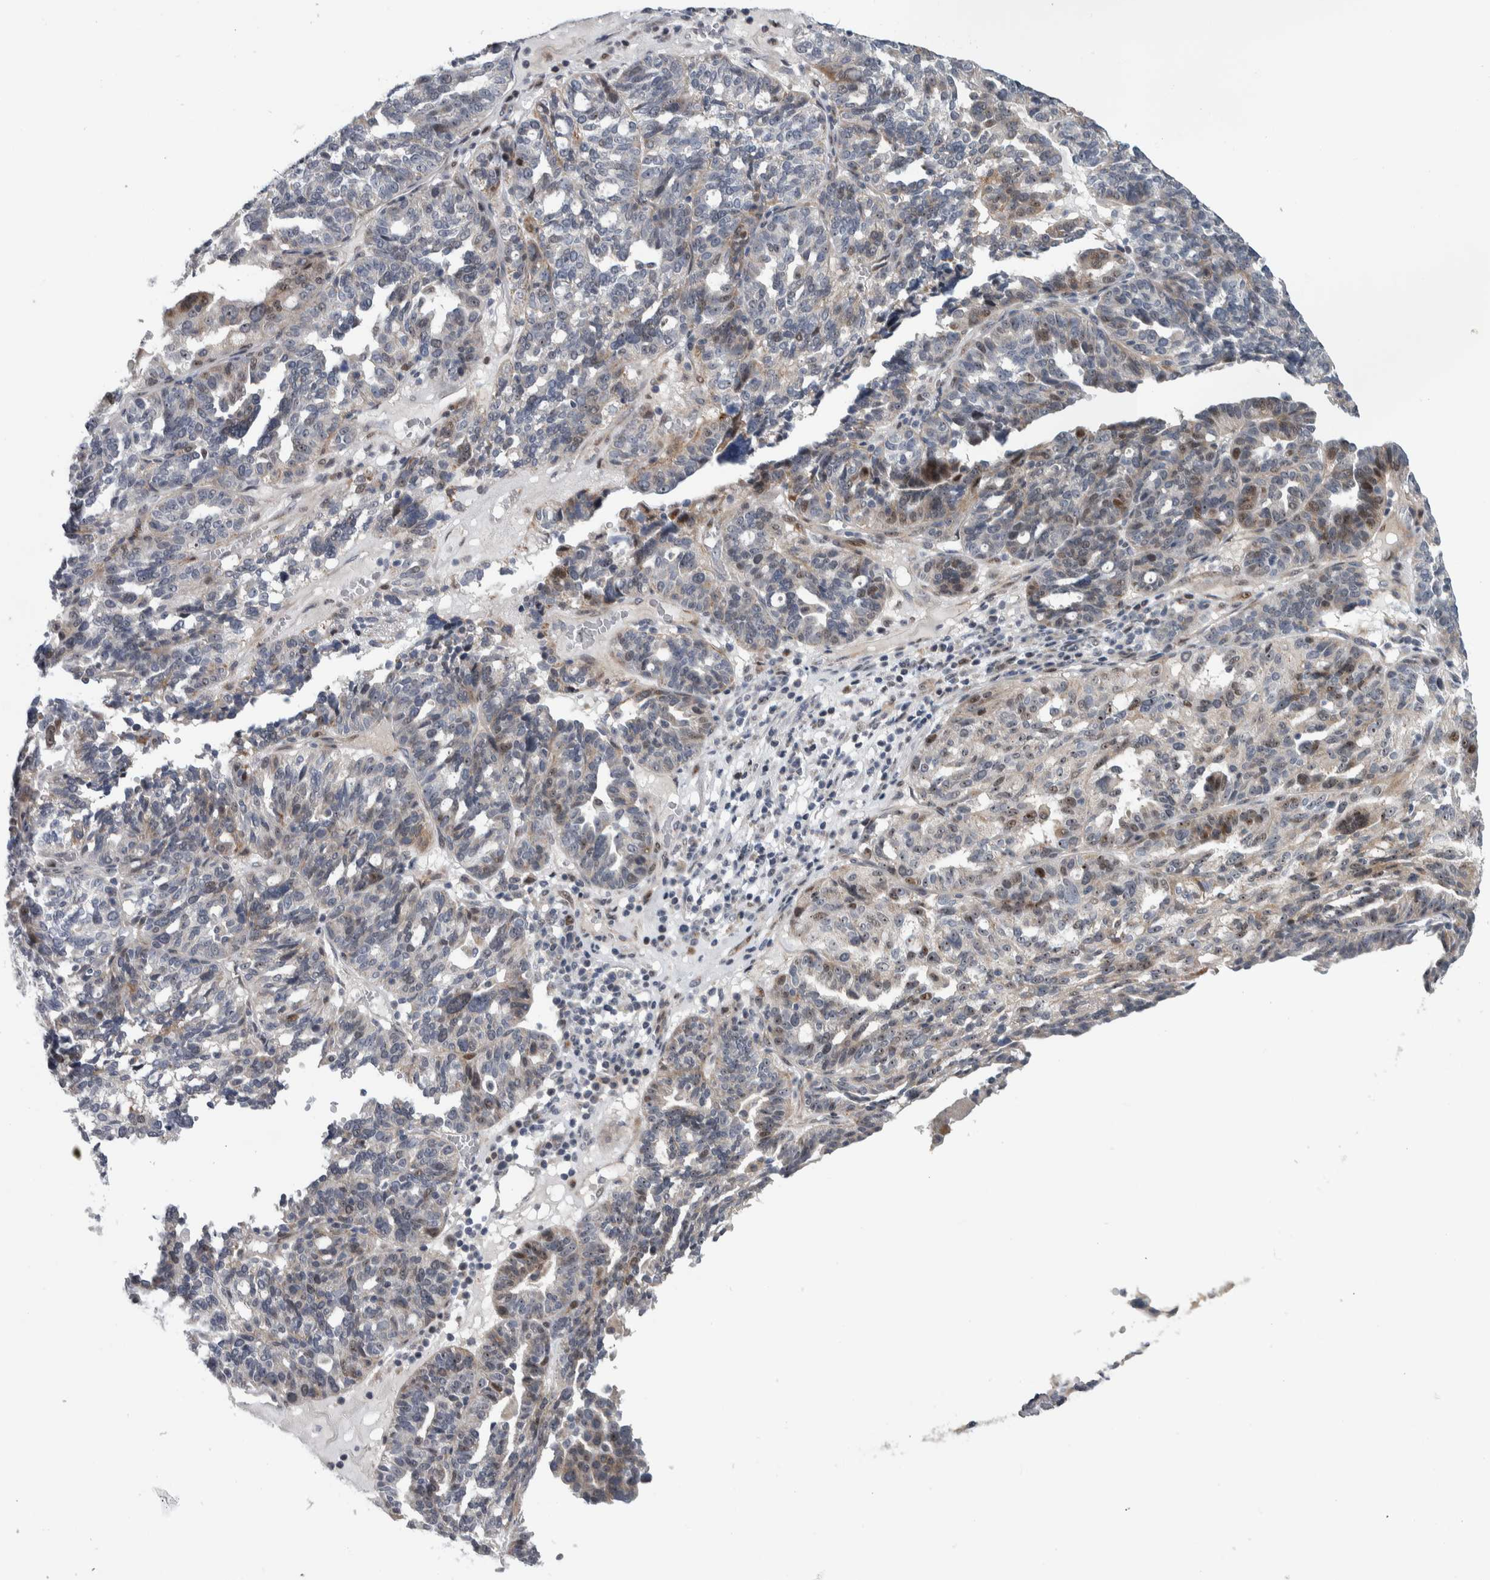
{"staining": {"intensity": "weak", "quantity": "<25%", "location": "cytoplasmic/membranous,nuclear"}, "tissue": "ovarian cancer", "cell_type": "Tumor cells", "image_type": "cancer", "snomed": [{"axis": "morphology", "description": "Cystadenocarcinoma, serous, NOS"}, {"axis": "topography", "description": "Ovary"}], "caption": "Tumor cells are negative for brown protein staining in ovarian serous cystadenocarcinoma.", "gene": "PRRG4", "patient": {"sex": "female", "age": 59}}